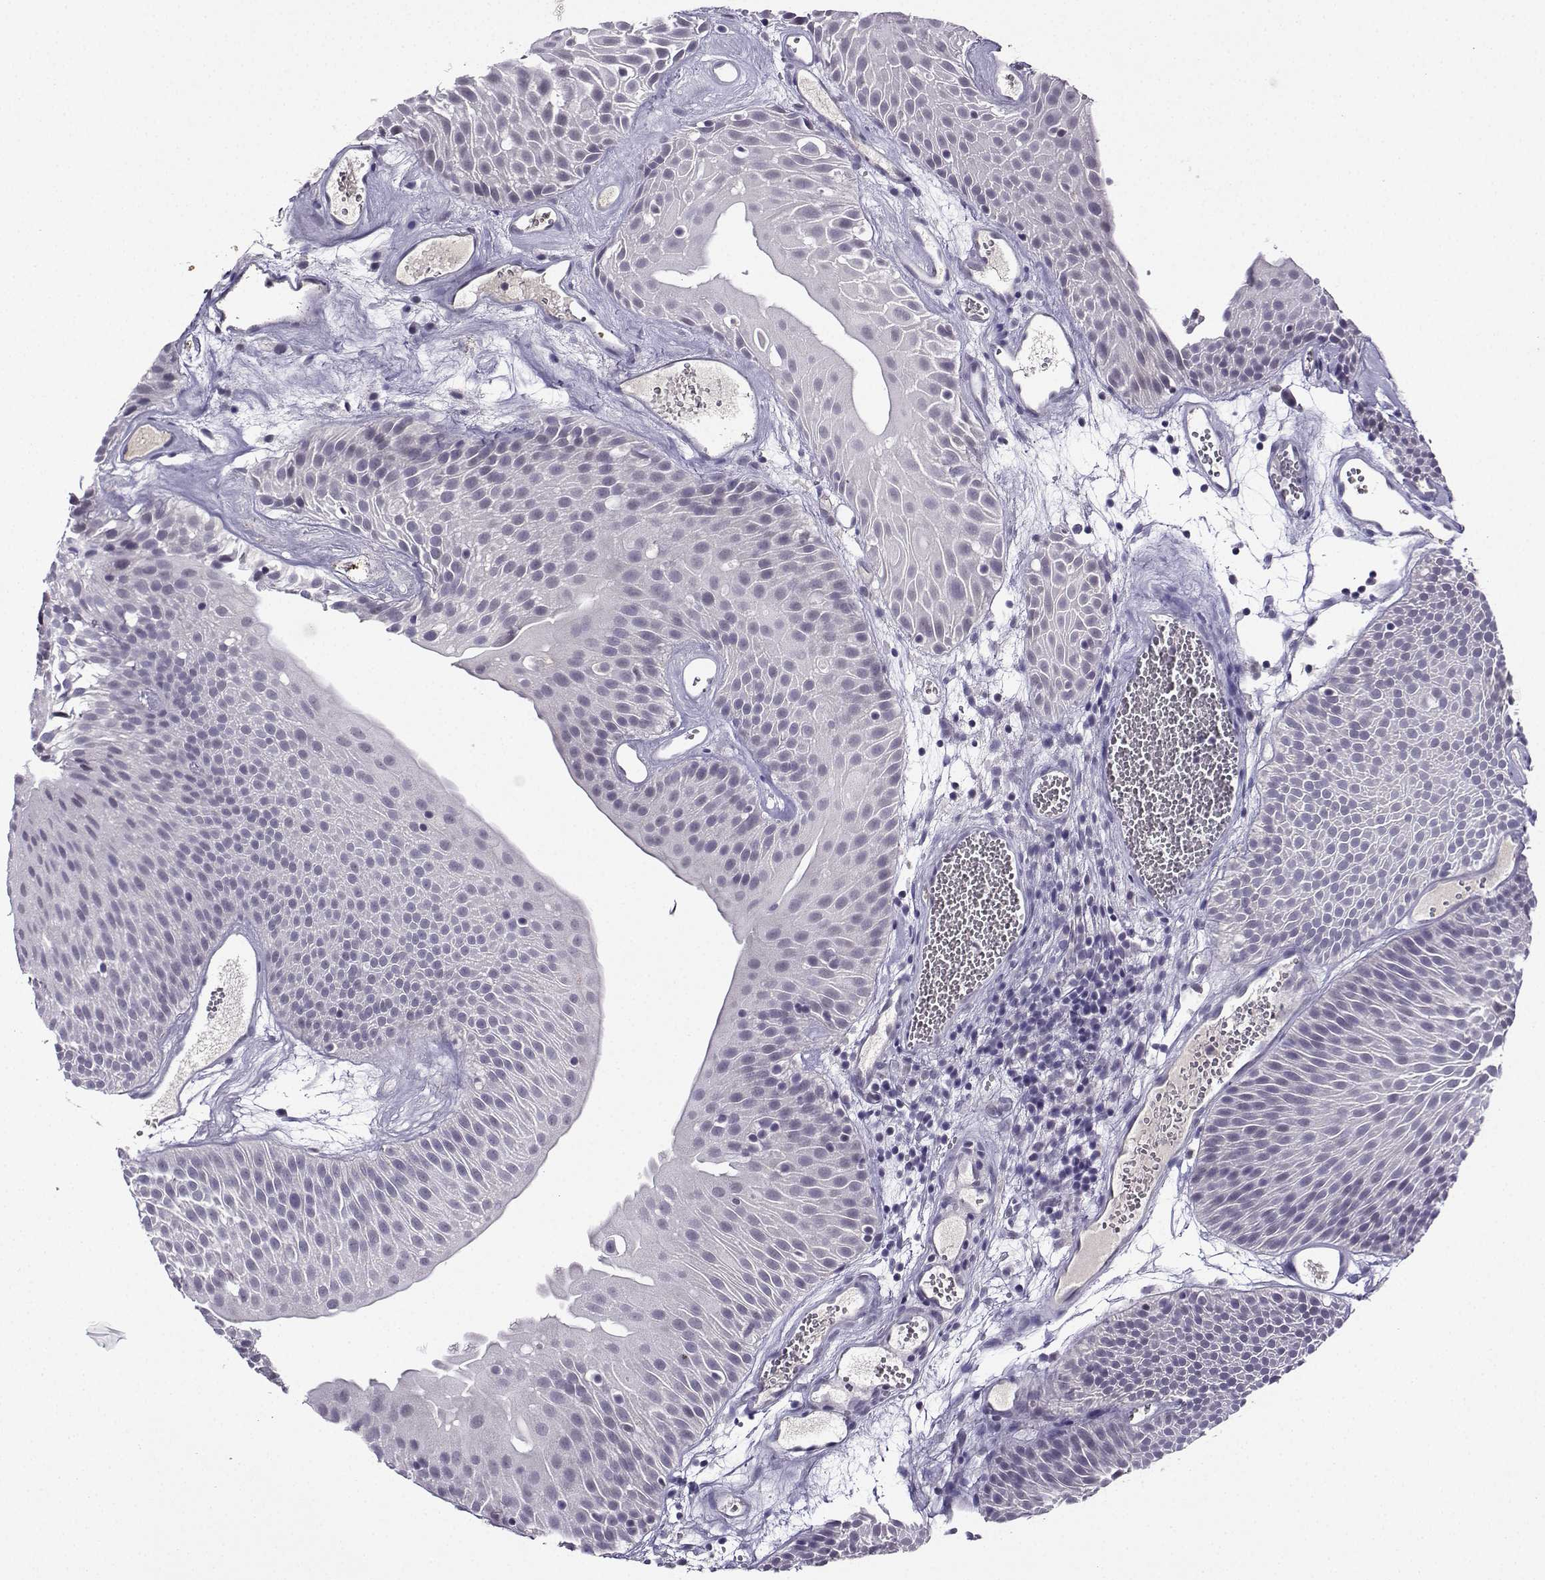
{"staining": {"intensity": "negative", "quantity": "none", "location": "none"}, "tissue": "urothelial cancer", "cell_type": "Tumor cells", "image_type": "cancer", "snomed": [{"axis": "morphology", "description": "Urothelial carcinoma, Low grade"}, {"axis": "topography", "description": "Urinary bladder"}], "caption": "Urothelial cancer stained for a protein using IHC exhibits no expression tumor cells.", "gene": "LRFN2", "patient": {"sex": "male", "age": 52}}